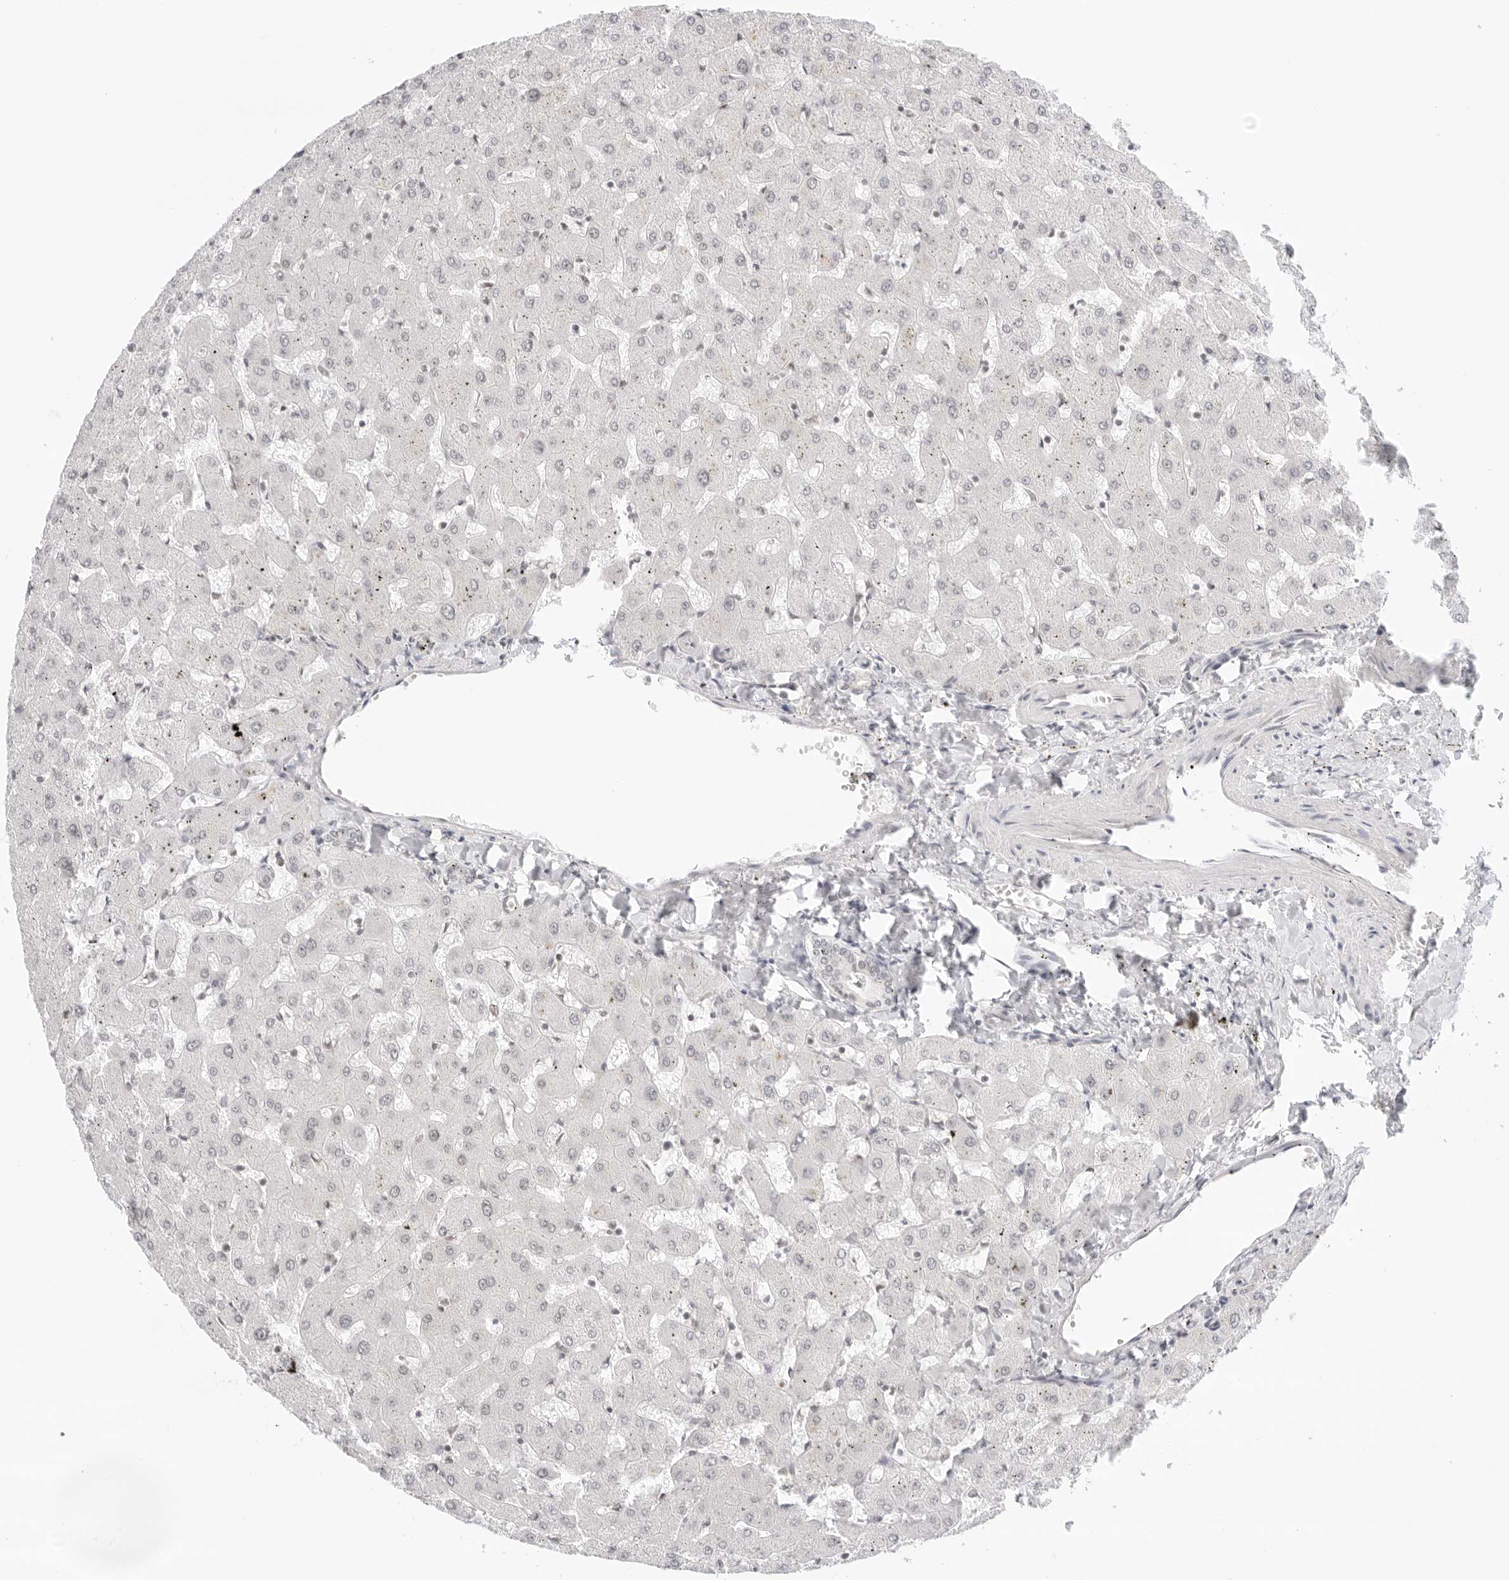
{"staining": {"intensity": "negative", "quantity": "none", "location": "none"}, "tissue": "liver", "cell_type": "Cholangiocytes", "image_type": "normal", "snomed": [{"axis": "morphology", "description": "Normal tissue, NOS"}, {"axis": "topography", "description": "Liver"}], "caption": "An immunohistochemistry histopathology image of normal liver is shown. There is no staining in cholangiocytes of liver.", "gene": "TCIM", "patient": {"sex": "female", "age": 63}}